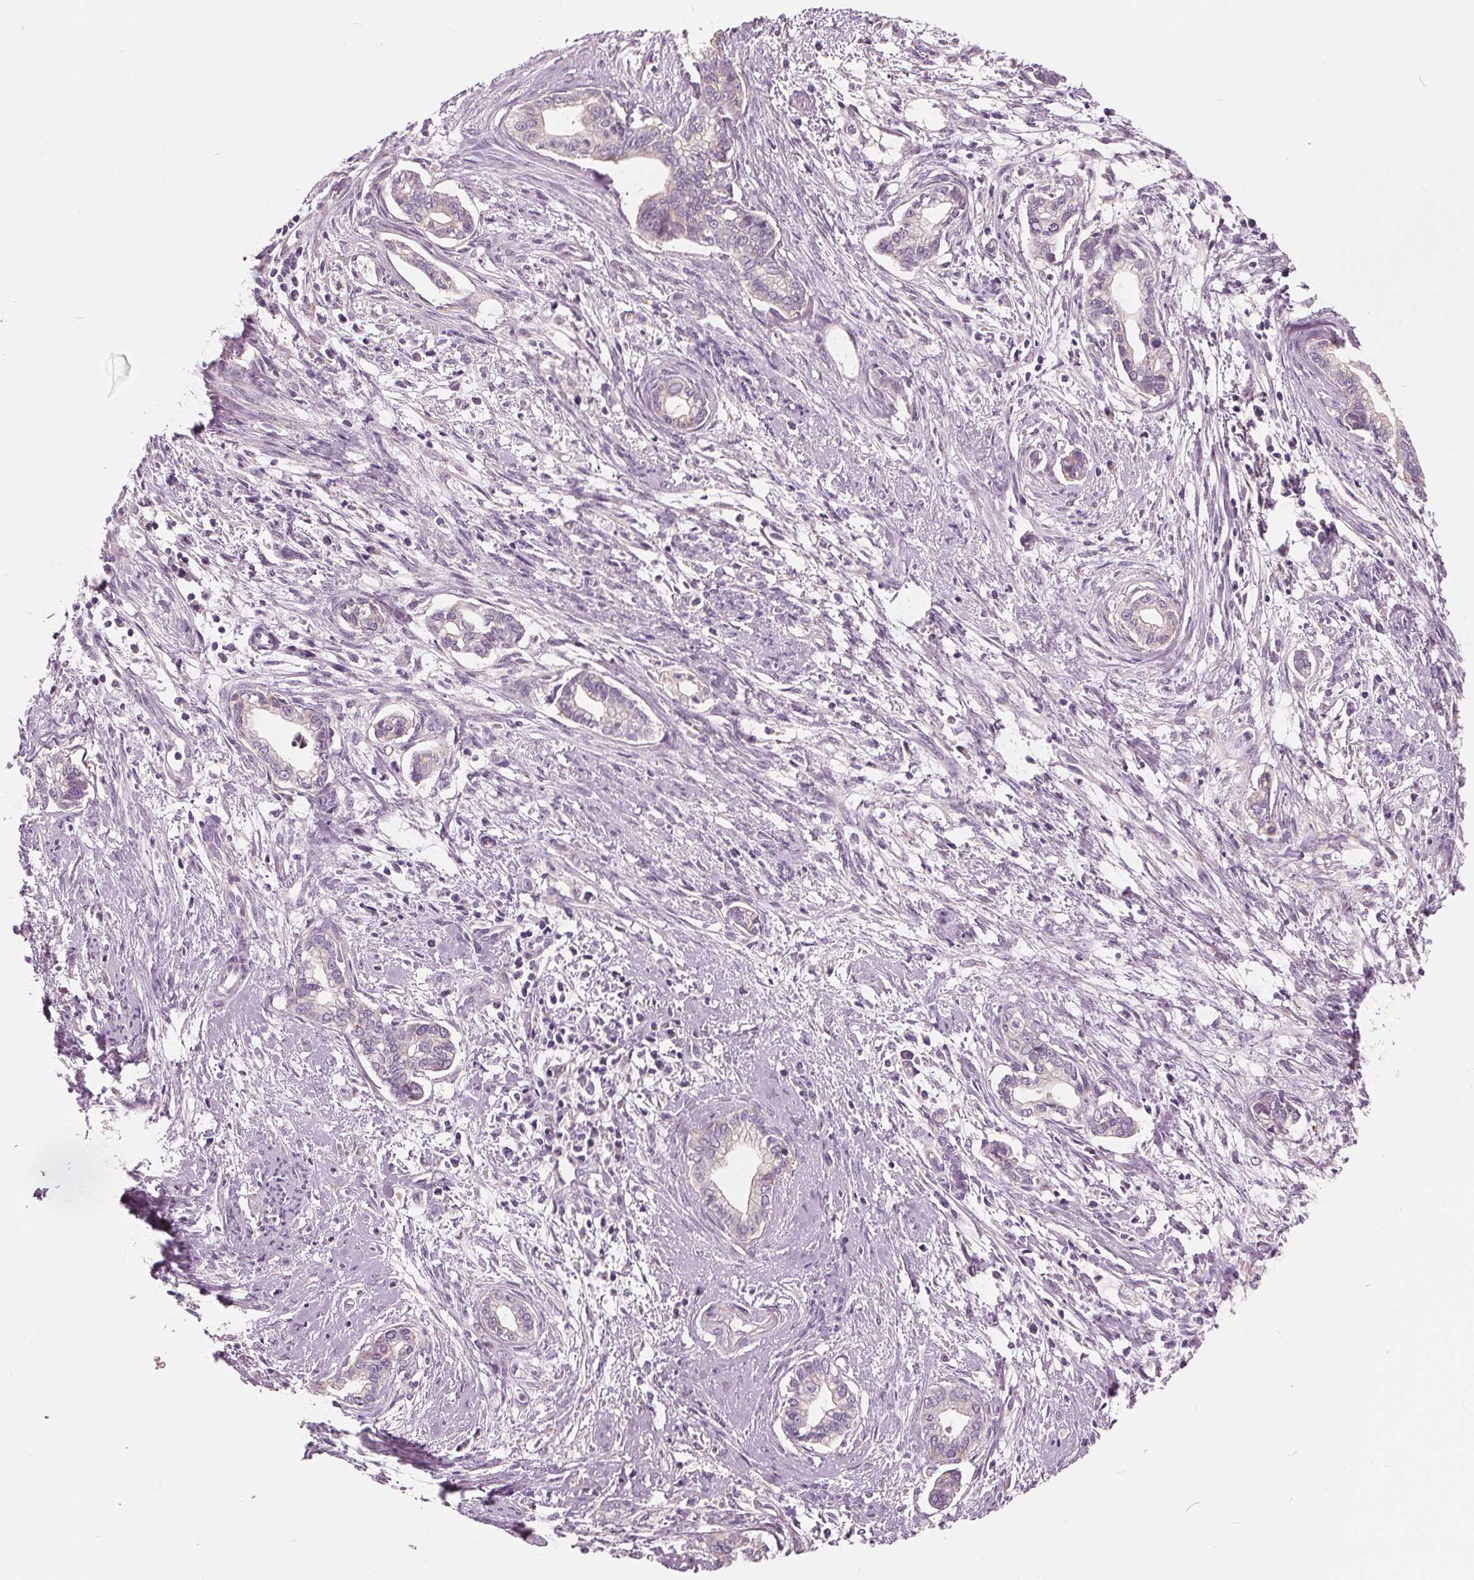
{"staining": {"intensity": "weak", "quantity": "<25%", "location": "cytoplasmic/membranous"}, "tissue": "cervical cancer", "cell_type": "Tumor cells", "image_type": "cancer", "snomed": [{"axis": "morphology", "description": "Adenocarcinoma, NOS"}, {"axis": "topography", "description": "Cervix"}], "caption": "Tumor cells are negative for protein expression in human cervical cancer (adenocarcinoma).", "gene": "LHFPL7", "patient": {"sex": "female", "age": 62}}